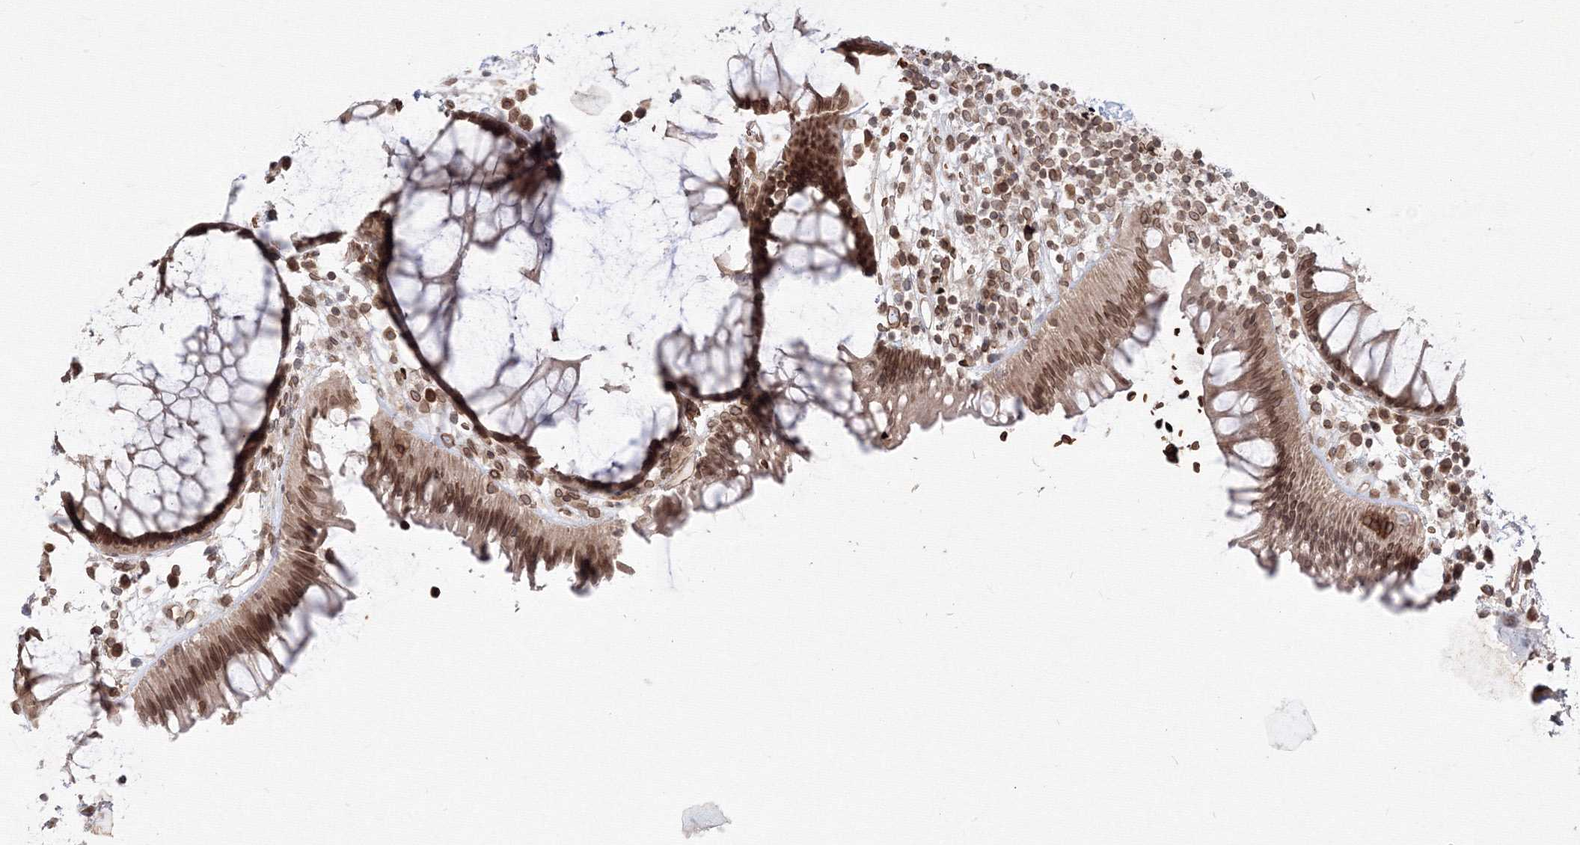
{"staining": {"intensity": "moderate", "quantity": ">75%", "location": "cytoplasmic/membranous,nuclear"}, "tissue": "rectum", "cell_type": "Glandular cells", "image_type": "normal", "snomed": [{"axis": "morphology", "description": "Normal tissue, NOS"}, {"axis": "topography", "description": "Rectum"}], "caption": "Glandular cells show moderate cytoplasmic/membranous,nuclear staining in approximately >75% of cells in normal rectum. (brown staining indicates protein expression, while blue staining denotes nuclei).", "gene": "DNAJB2", "patient": {"sex": "male", "age": 51}}